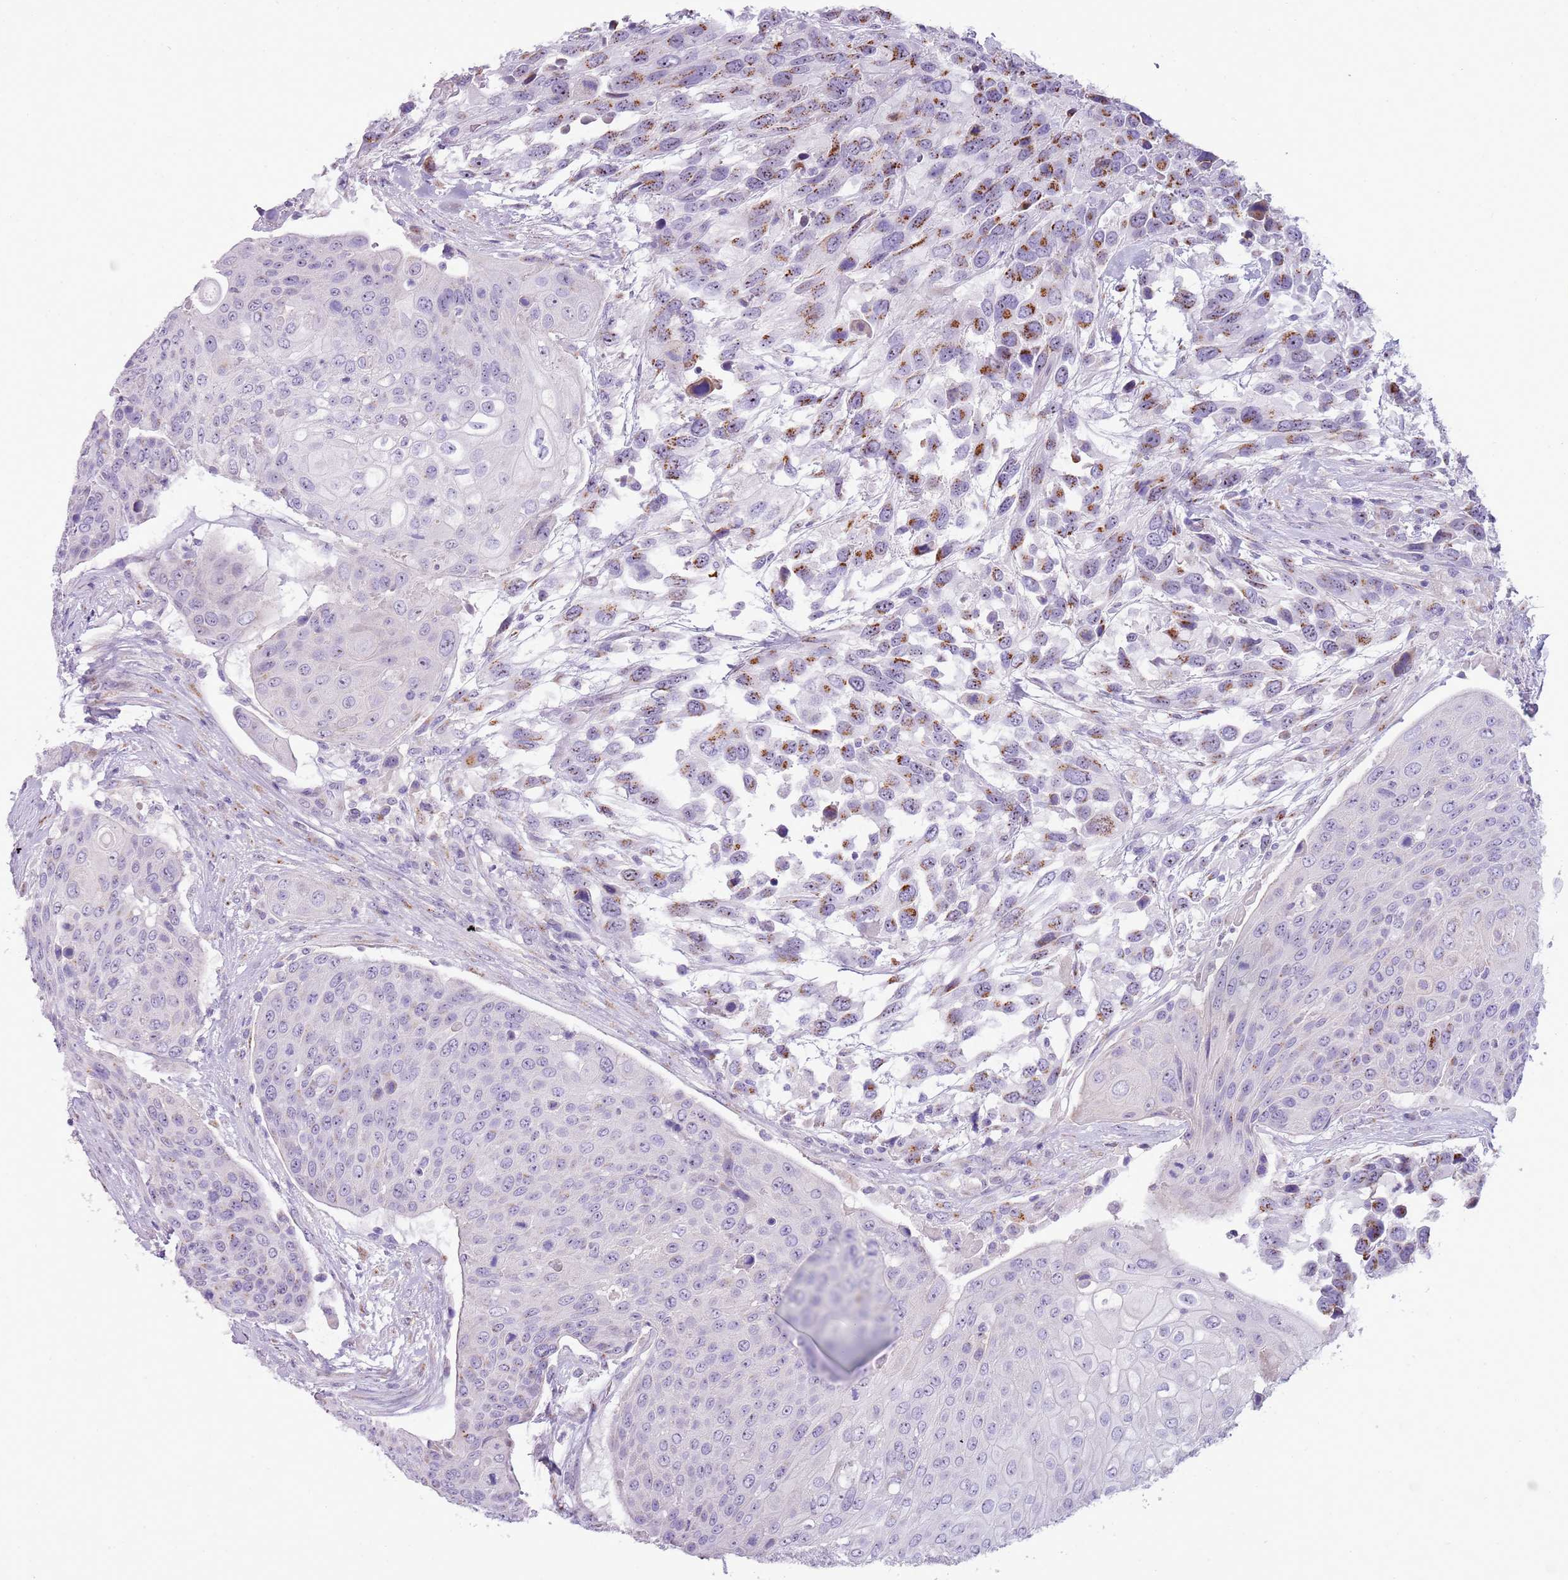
{"staining": {"intensity": "strong", "quantity": "25%-75%", "location": "cytoplasmic/membranous"}, "tissue": "urothelial cancer", "cell_type": "Tumor cells", "image_type": "cancer", "snomed": [{"axis": "morphology", "description": "Urothelial carcinoma, High grade"}, {"axis": "topography", "description": "Urinary bladder"}], "caption": "Immunohistochemical staining of human urothelial cancer displays high levels of strong cytoplasmic/membranous protein positivity in approximately 25%-75% of tumor cells.", "gene": "NBPF6", "patient": {"sex": "female", "age": 70}}